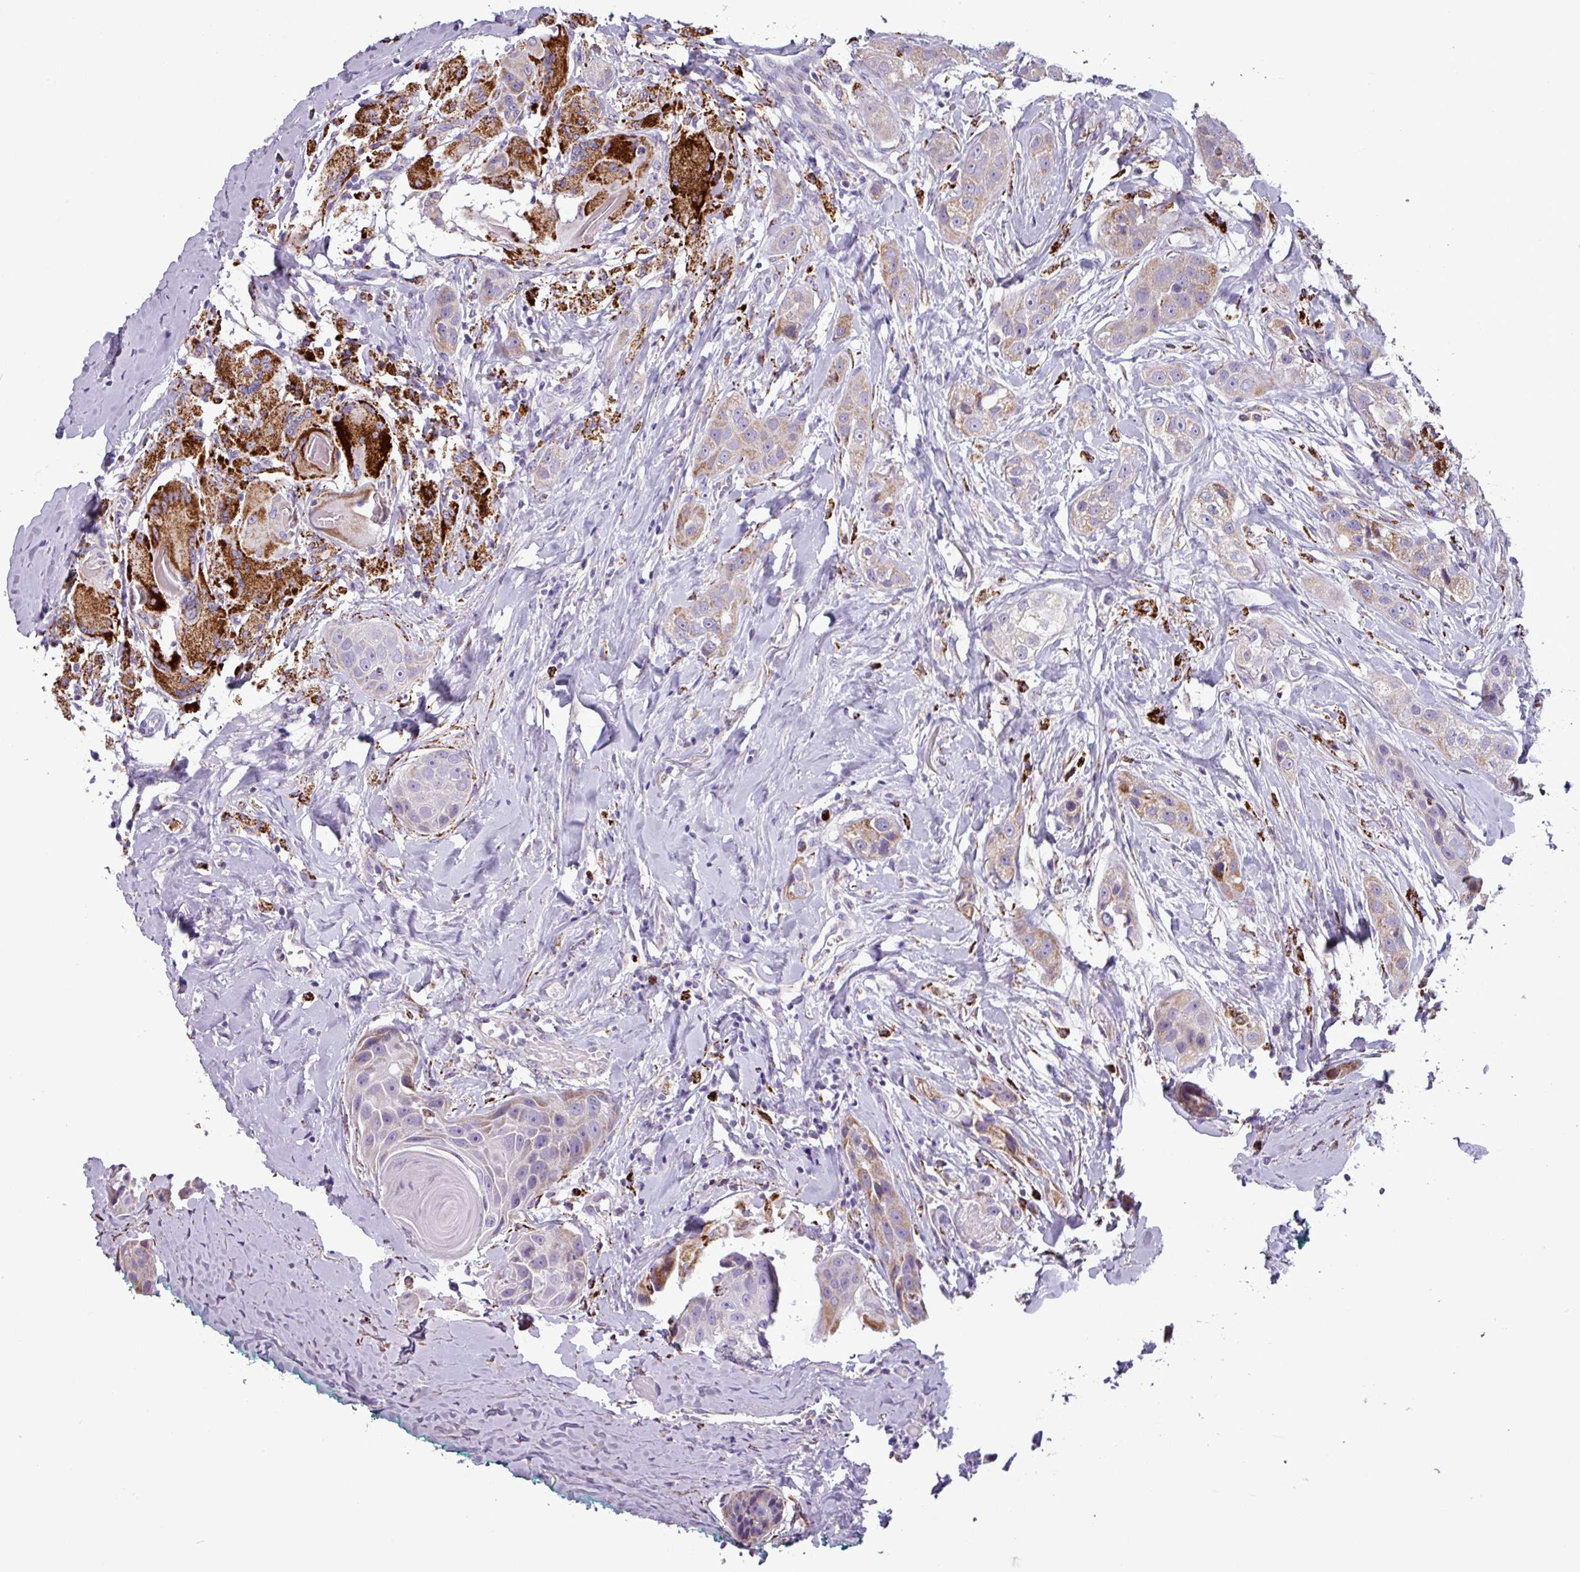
{"staining": {"intensity": "strong", "quantity": "<25%", "location": "cytoplasmic/membranous"}, "tissue": "head and neck cancer", "cell_type": "Tumor cells", "image_type": "cancer", "snomed": [{"axis": "morphology", "description": "Normal tissue, NOS"}, {"axis": "morphology", "description": "Squamous cell carcinoma, NOS"}, {"axis": "topography", "description": "Skeletal muscle"}, {"axis": "topography", "description": "Head-Neck"}], "caption": "This is an image of IHC staining of squamous cell carcinoma (head and neck), which shows strong positivity in the cytoplasmic/membranous of tumor cells.", "gene": "ZNF667", "patient": {"sex": "male", "age": 51}}